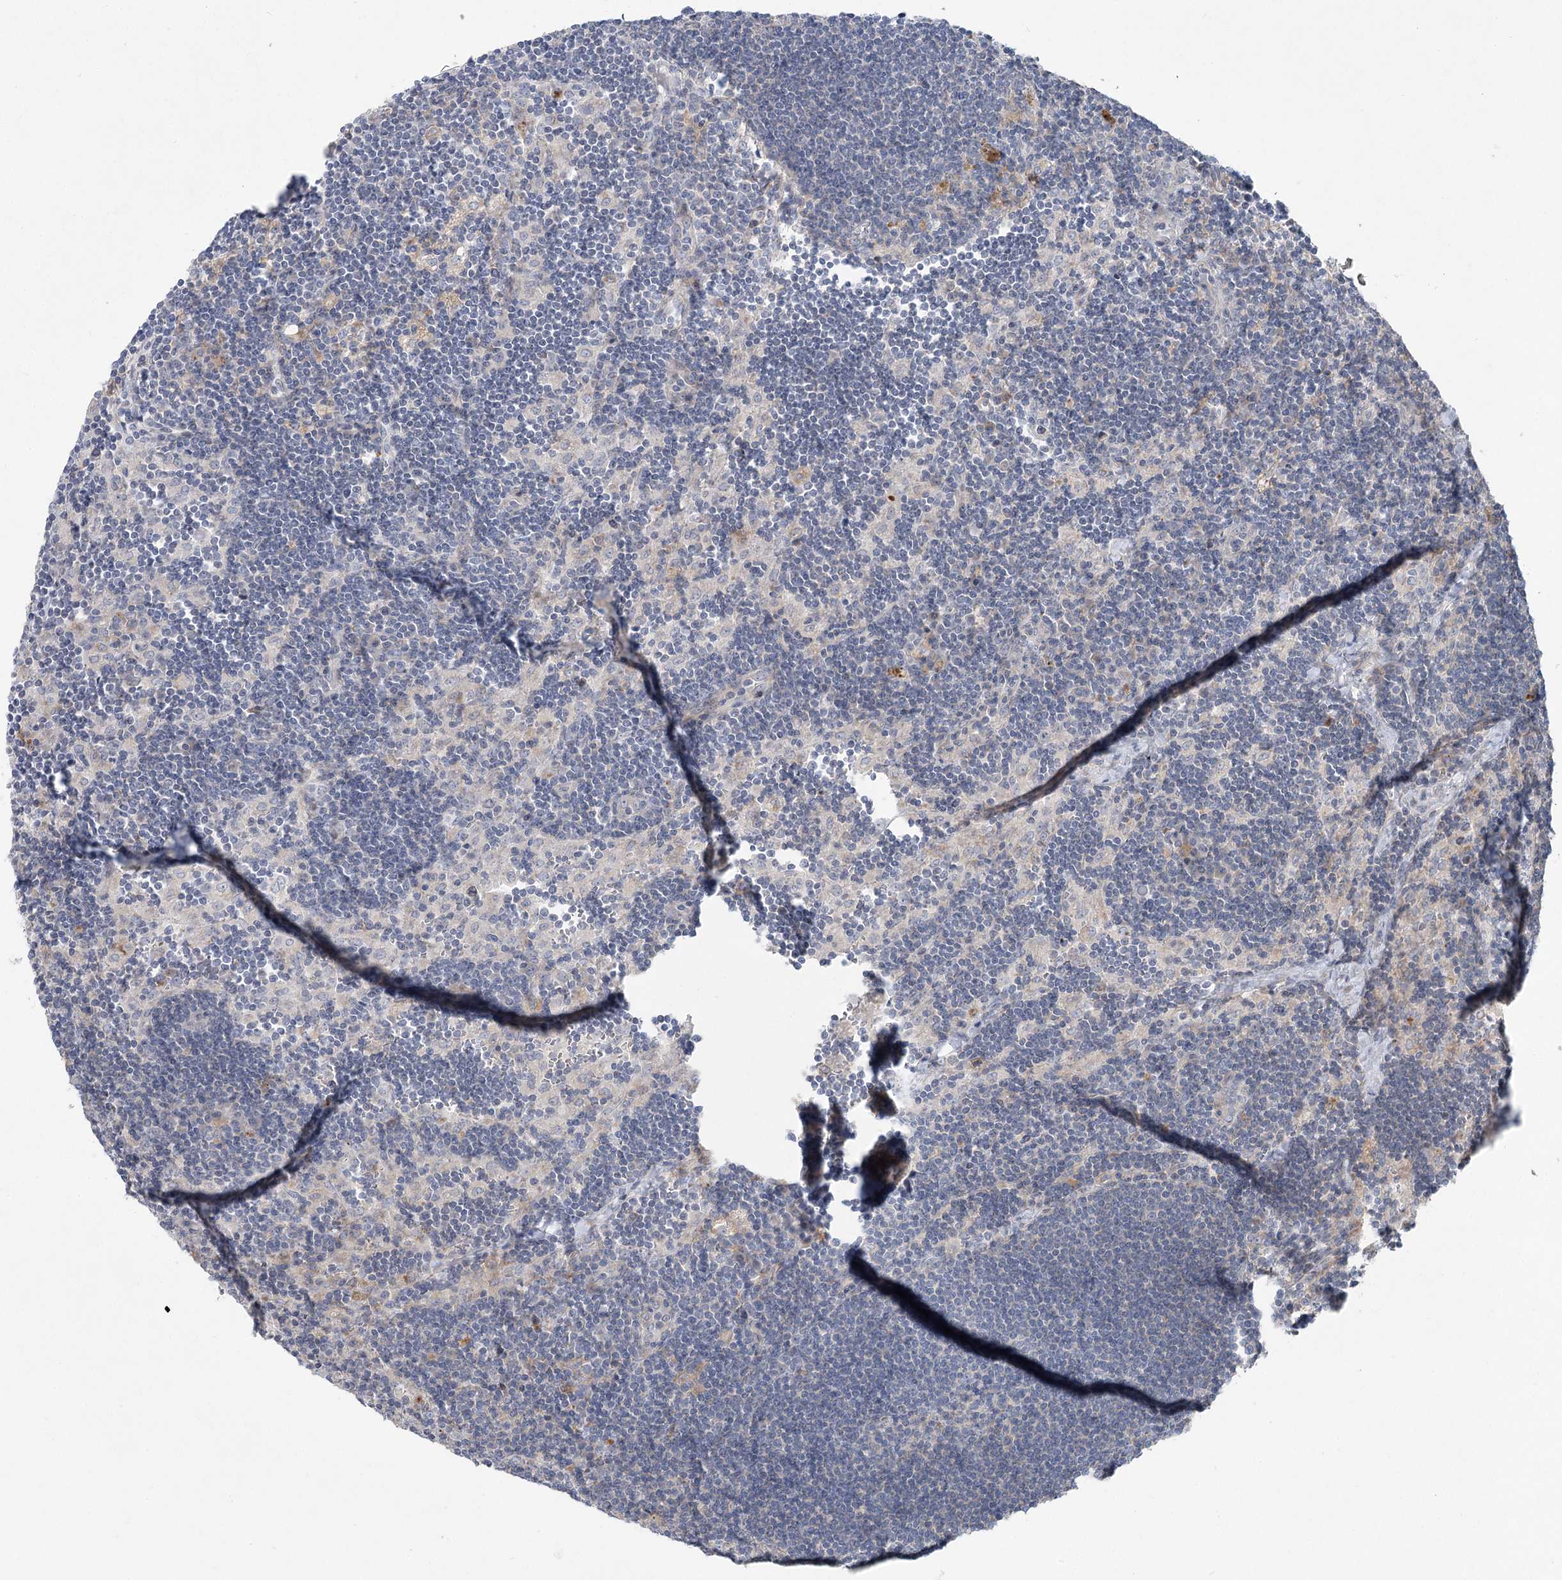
{"staining": {"intensity": "weak", "quantity": "25%-75%", "location": "cytoplasmic/membranous"}, "tissue": "lymph node", "cell_type": "Germinal center cells", "image_type": "normal", "snomed": [{"axis": "morphology", "description": "Normal tissue, NOS"}, {"axis": "topography", "description": "Lymph node"}], "caption": "Germinal center cells display low levels of weak cytoplasmic/membranous staining in about 25%-75% of cells in benign human lymph node.", "gene": "SCN11A", "patient": {"sex": "male", "age": 24}}